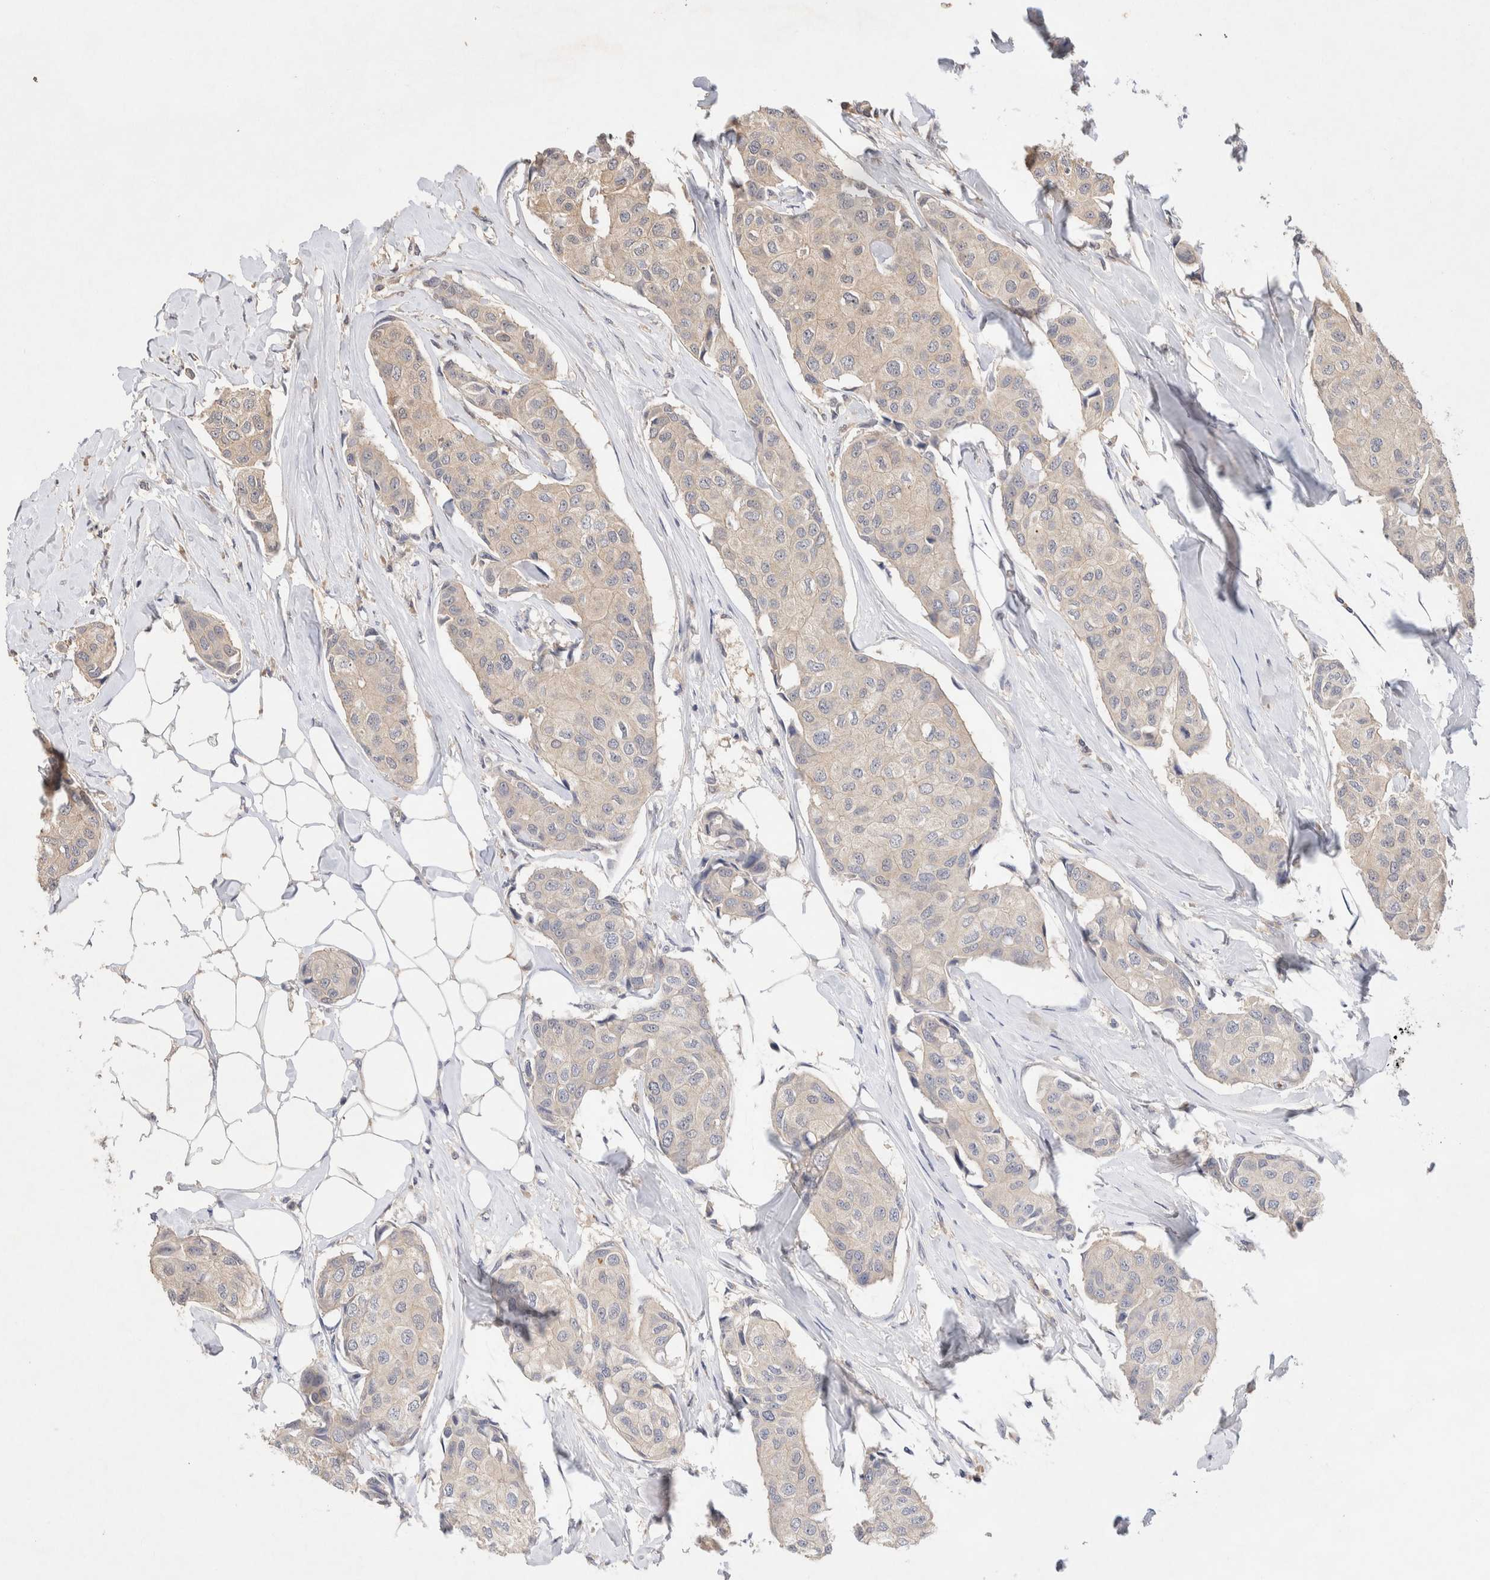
{"staining": {"intensity": "negative", "quantity": "none", "location": "none"}, "tissue": "breast cancer", "cell_type": "Tumor cells", "image_type": "cancer", "snomed": [{"axis": "morphology", "description": "Duct carcinoma"}, {"axis": "topography", "description": "Breast"}], "caption": "Human breast intraductal carcinoma stained for a protein using immunohistochemistry (IHC) reveals no staining in tumor cells.", "gene": "NSMAF", "patient": {"sex": "female", "age": 80}}